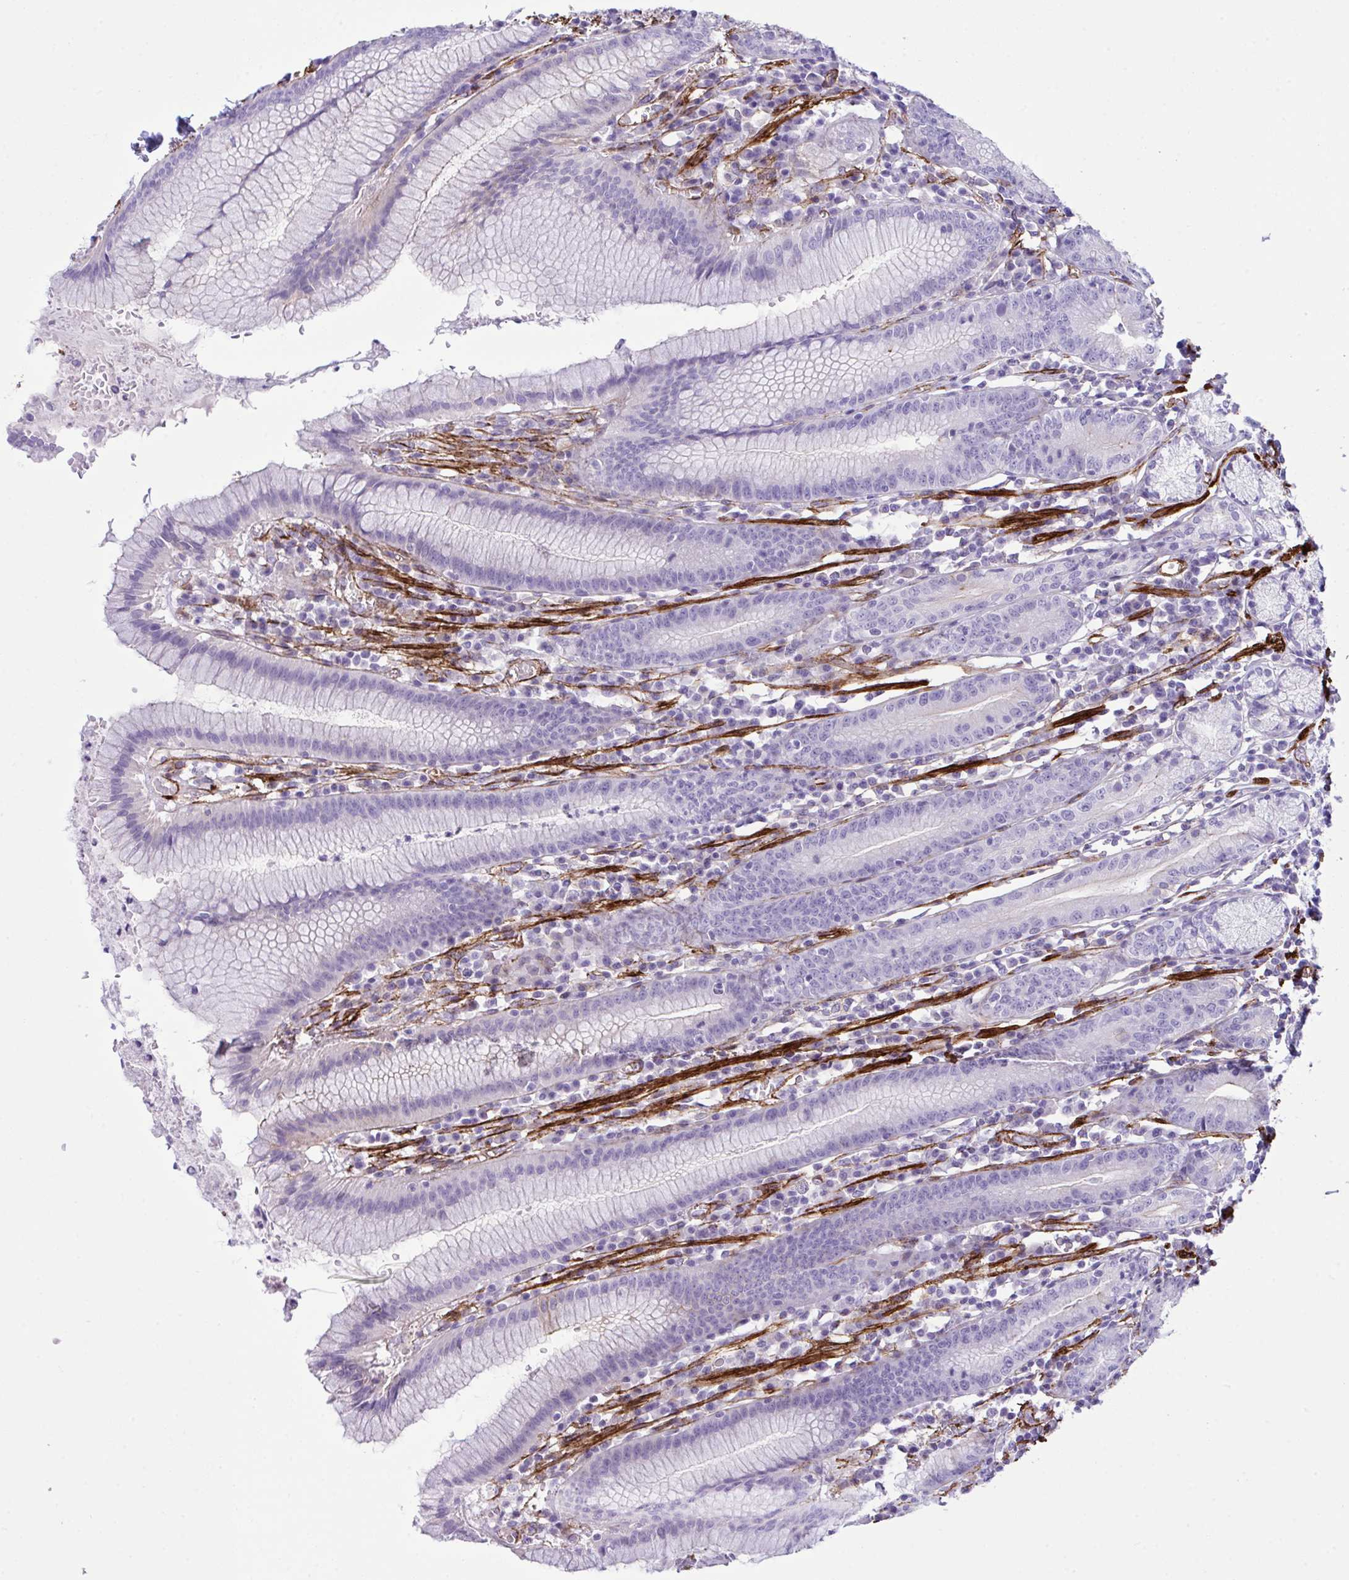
{"staining": {"intensity": "negative", "quantity": "none", "location": "none"}, "tissue": "stomach", "cell_type": "Glandular cells", "image_type": "normal", "snomed": [{"axis": "morphology", "description": "Normal tissue, NOS"}, {"axis": "topography", "description": "Stomach"}], "caption": "This is a histopathology image of immunohistochemistry staining of unremarkable stomach, which shows no staining in glandular cells.", "gene": "SYNPO2L", "patient": {"sex": "male", "age": 55}}